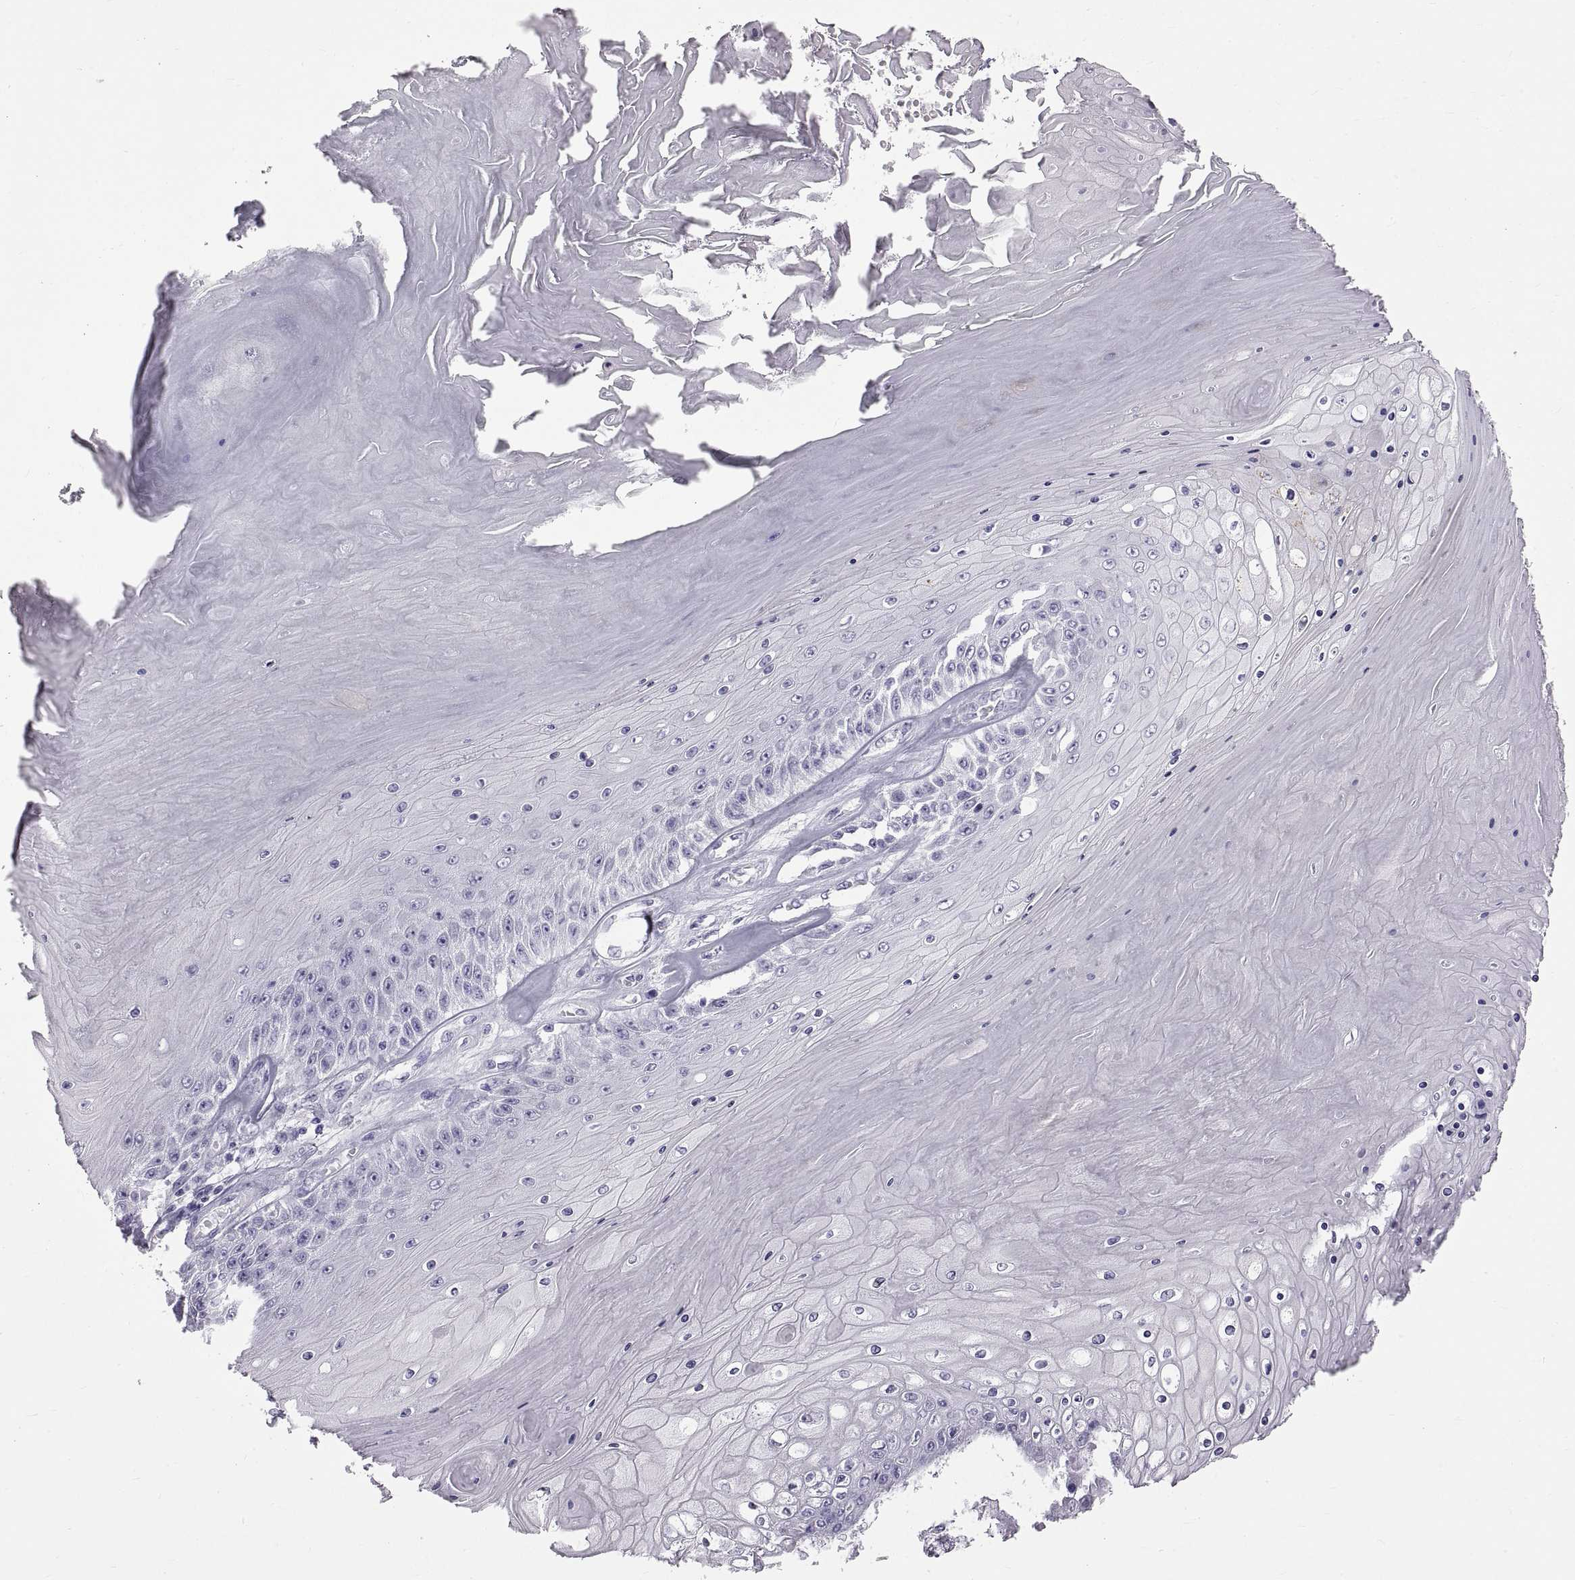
{"staining": {"intensity": "negative", "quantity": "none", "location": "none"}, "tissue": "skin cancer", "cell_type": "Tumor cells", "image_type": "cancer", "snomed": [{"axis": "morphology", "description": "Squamous cell carcinoma, NOS"}, {"axis": "topography", "description": "Skin"}], "caption": "DAB immunohistochemical staining of human skin squamous cell carcinoma shows no significant staining in tumor cells. Nuclei are stained in blue.", "gene": "WFDC8", "patient": {"sex": "male", "age": 62}}